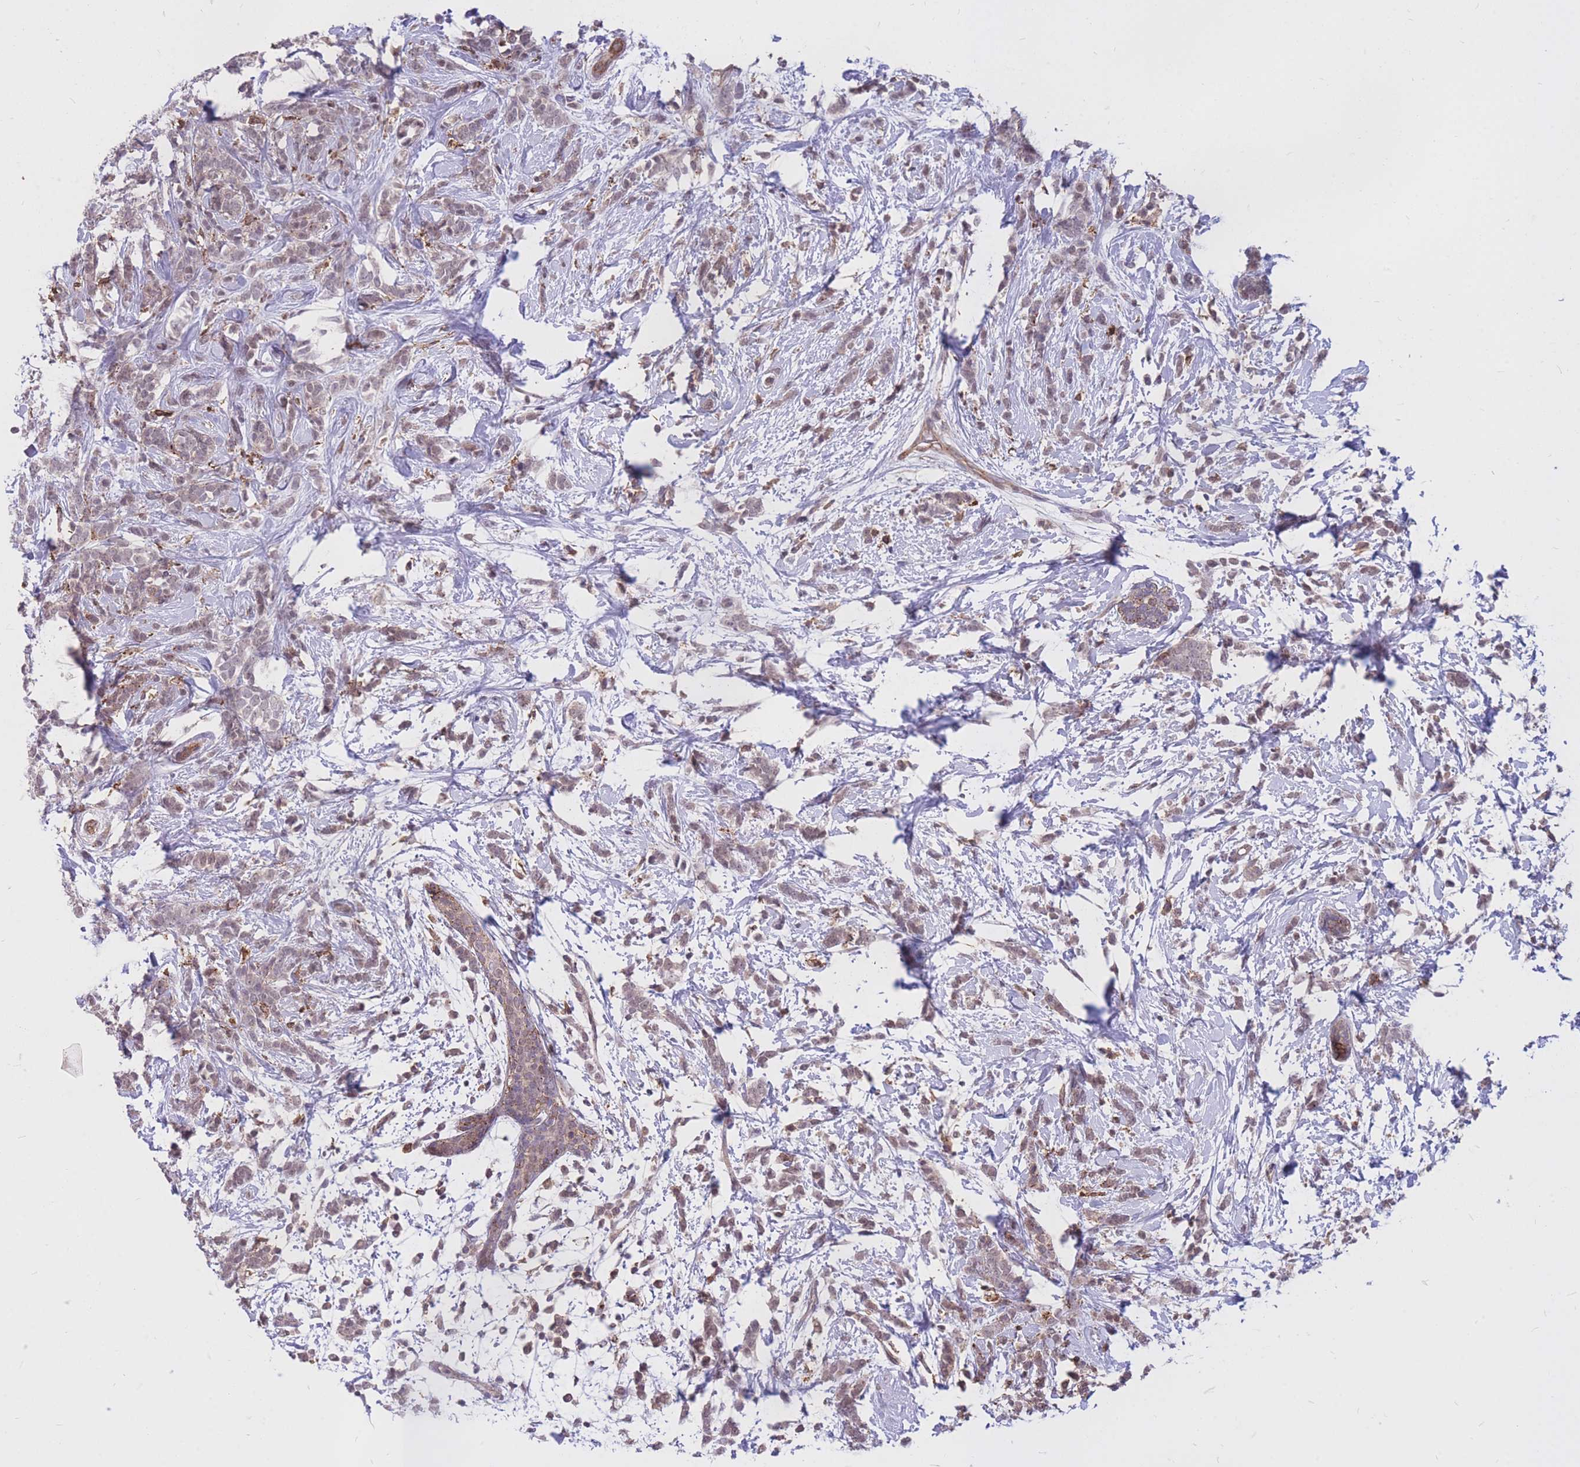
{"staining": {"intensity": "weak", "quantity": ">75%", "location": "cytoplasmic/membranous,nuclear"}, "tissue": "breast cancer", "cell_type": "Tumor cells", "image_type": "cancer", "snomed": [{"axis": "morphology", "description": "Lobular carcinoma"}, {"axis": "topography", "description": "Breast"}], "caption": "Breast lobular carcinoma stained with IHC demonstrates weak cytoplasmic/membranous and nuclear staining in approximately >75% of tumor cells. The staining was performed using DAB, with brown indicating positive protein expression. Nuclei are stained blue with hematoxylin.", "gene": "TCF20", "patient": {"sex": "female", "age": 58}}